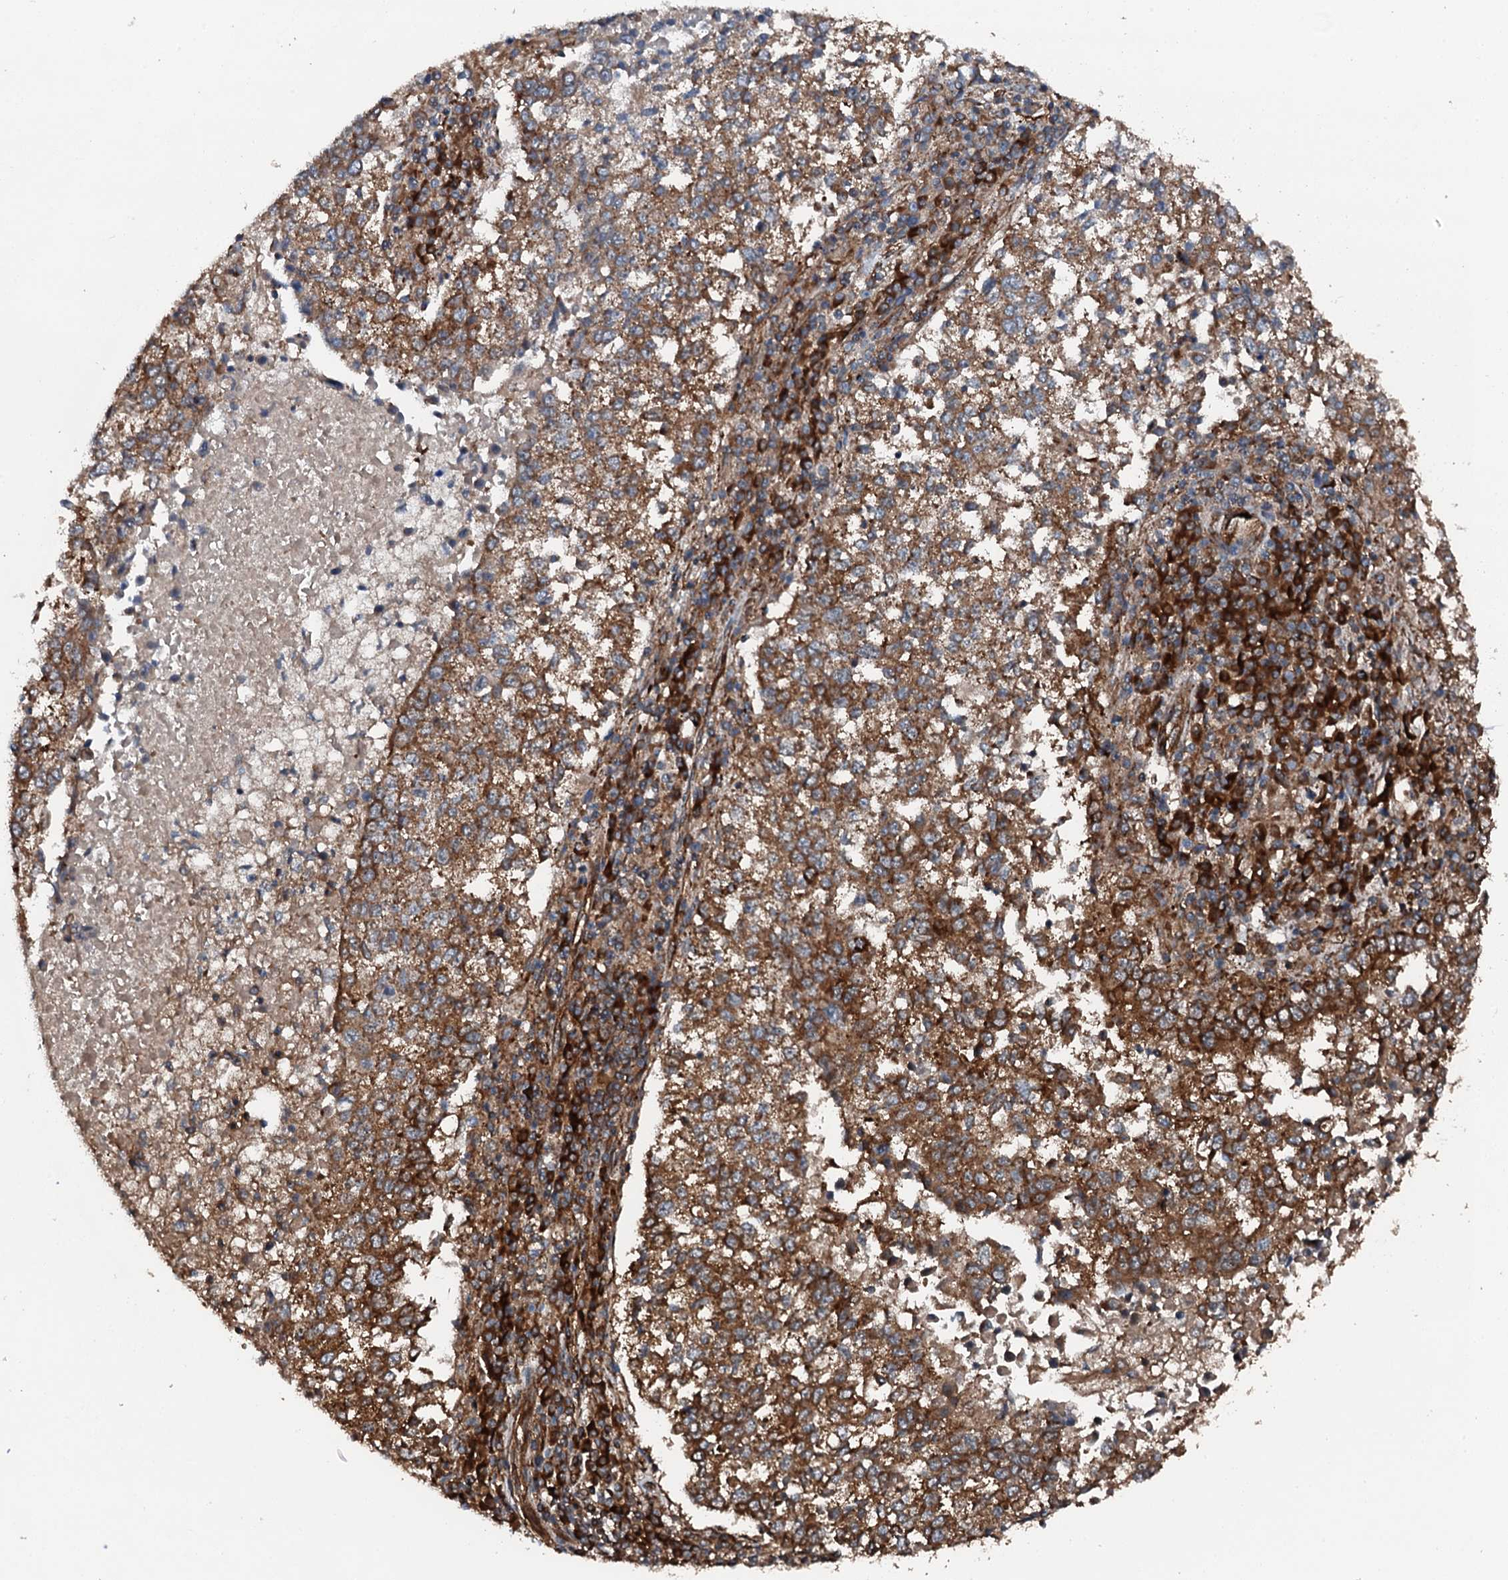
{"staining": {"intensity": "moderate", "quantity": ">75%", "location": "cytoplasmic/membranous"}, "tissue": "lung cancer", "cell_type": "Tumor cells", "image_type": "cancer", "snomed": [{"axis": "morphology", "description": "Squamous cell carcinoma, NOS"}, {"axis": "topography", "description": "Lung"}], "caption": "A micrograph of human lung cancer (squamous cell carcinoma) stained for a protein demonstrates moderate cytoplasmic/membranous brown staining in tumor cells.", "gene": "FLYWCH1", "patient": {"sex": "male", "age": 73}}